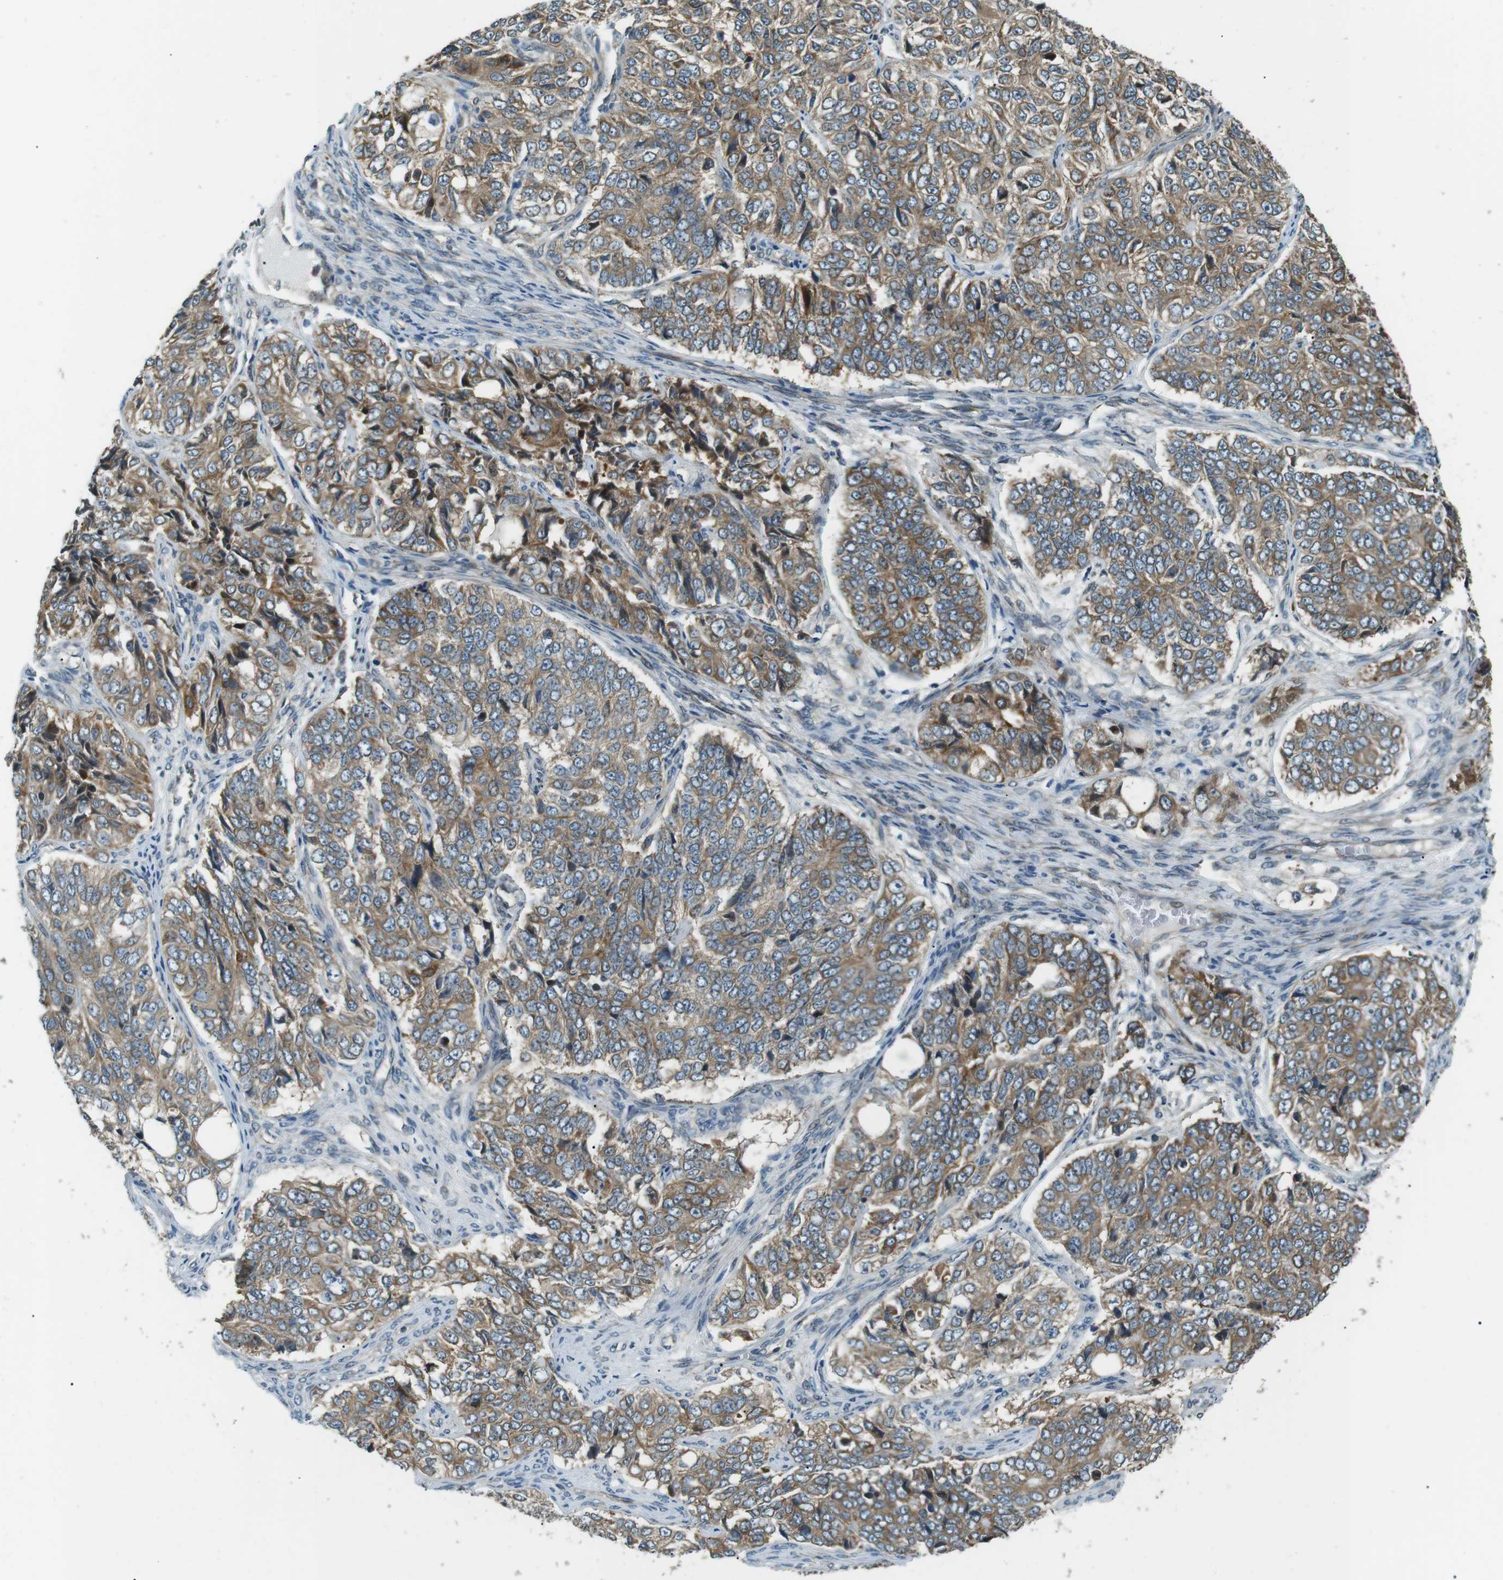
{"staining": {"intensity": "moderate", "quantity": ">75%", "location": "cytoplasmic/membranous"}, "tissue": "ovarian cancer", "cell_type": "Tumor cells", "image_type": "cancer", "snomed": [{"axis": "morphology", "description": "Carcinoma, endometroid"}, {"axis": "topography", "description": "Ovary"}], "caption": "Approximately >75% of tumor cells in human ovarian endometroid carcinoma demonstrate moderate cytoplasmic/membranous protein expression as visualized by brown immunohistochemical staining.", "gene": "TMEM74", "patient": {"sex": "female", "age": 51}}